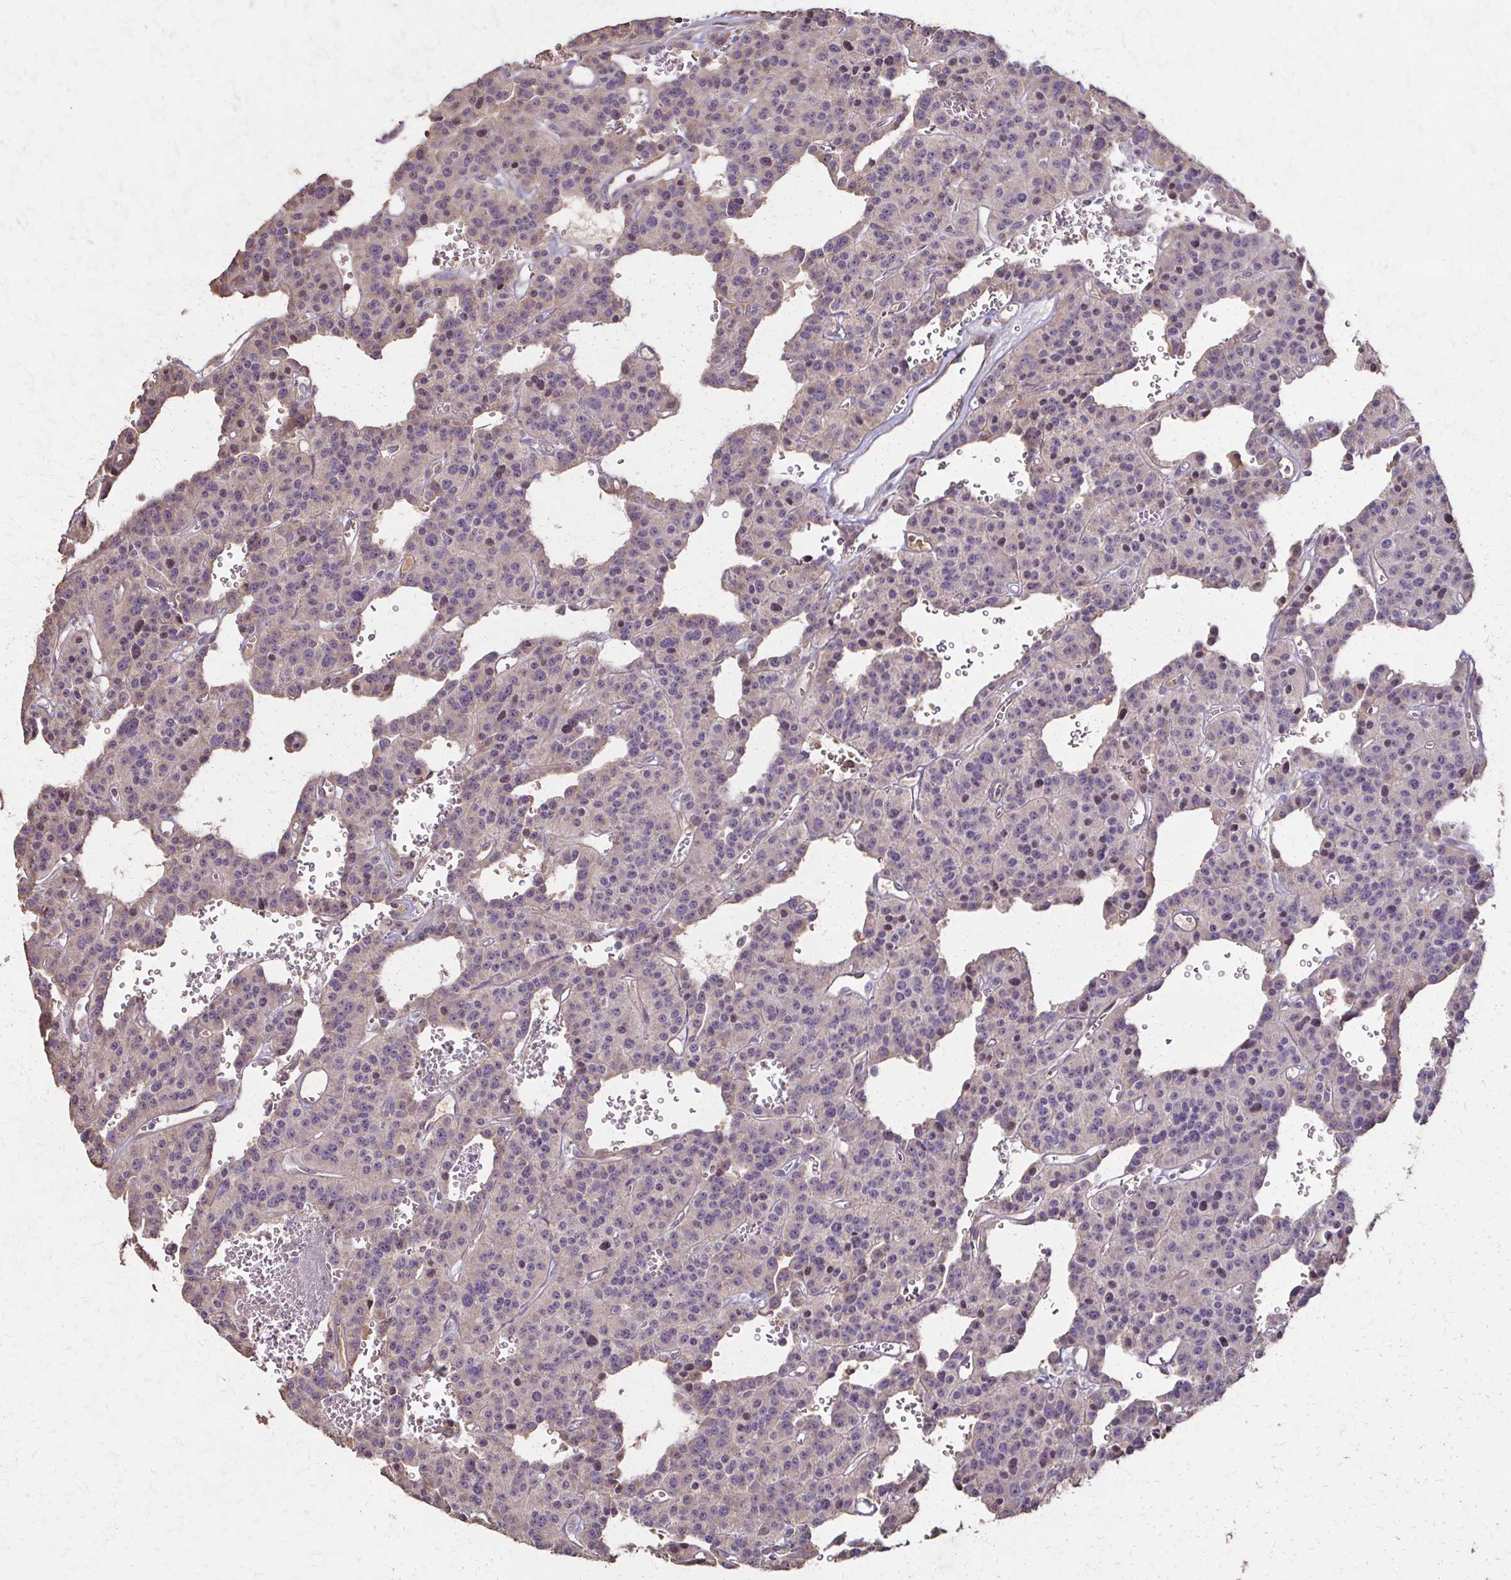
{"staining": {"intensity": "negative", "quantity": "none", "location": "none"}, "tissue": "carcinoid", "cell_type": "Tumor cells", "image_type": "cancer", "snomed": [{"axis": "morphology", "description": "Carcinoid, malignant, NOS"}, {"axis": "topography", "description": "Lung"}], "caption": "IHC image of neoplastic tissue: malignant carcinoid stained with DAB shows no significant protein positivity in tumor cells. (DAB immunohistochemistry (IHC) with hematoxylin counter stain).", "gene": "IL18BP", "patient": {"sex": "female", "age": 71}}